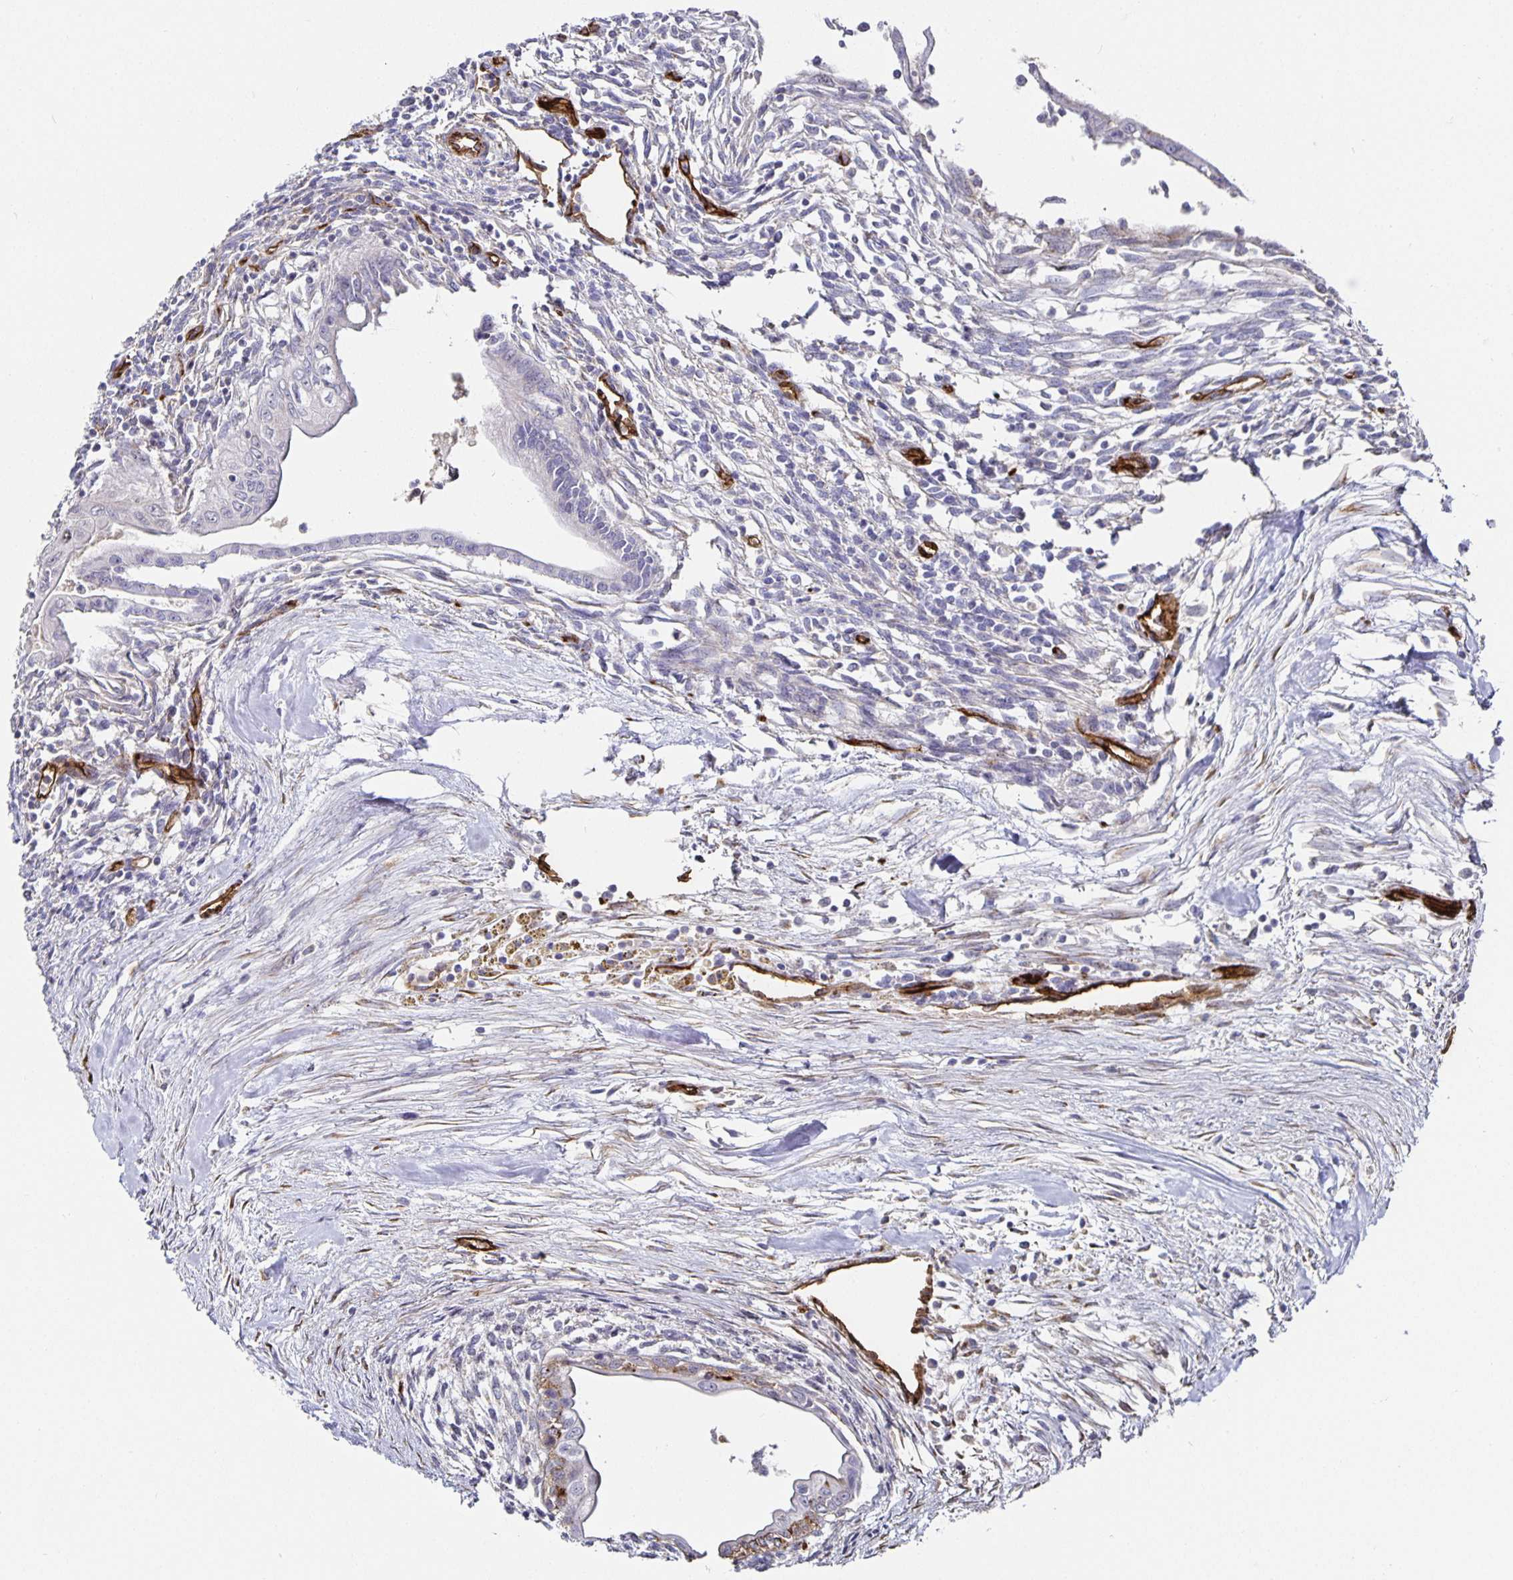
{"staining": {"intensity": "negative", "quantity": "none", "location": "none"}, "tissue": "testis cancer", "cell_type": "Tumor cells", "image_type": "cancer", "snomed": [{"axis": "morphology", "description": "Carcinoma, Embryonal, NOS"}, {"axis": "topography", "description": "Testis"}], "caption": "Immunohistochemical staining of testis cancer demonstrates no significant positivity in tumor cells.", "gene": "PODXL", "patient": {"sex": "male", "age": 37}}